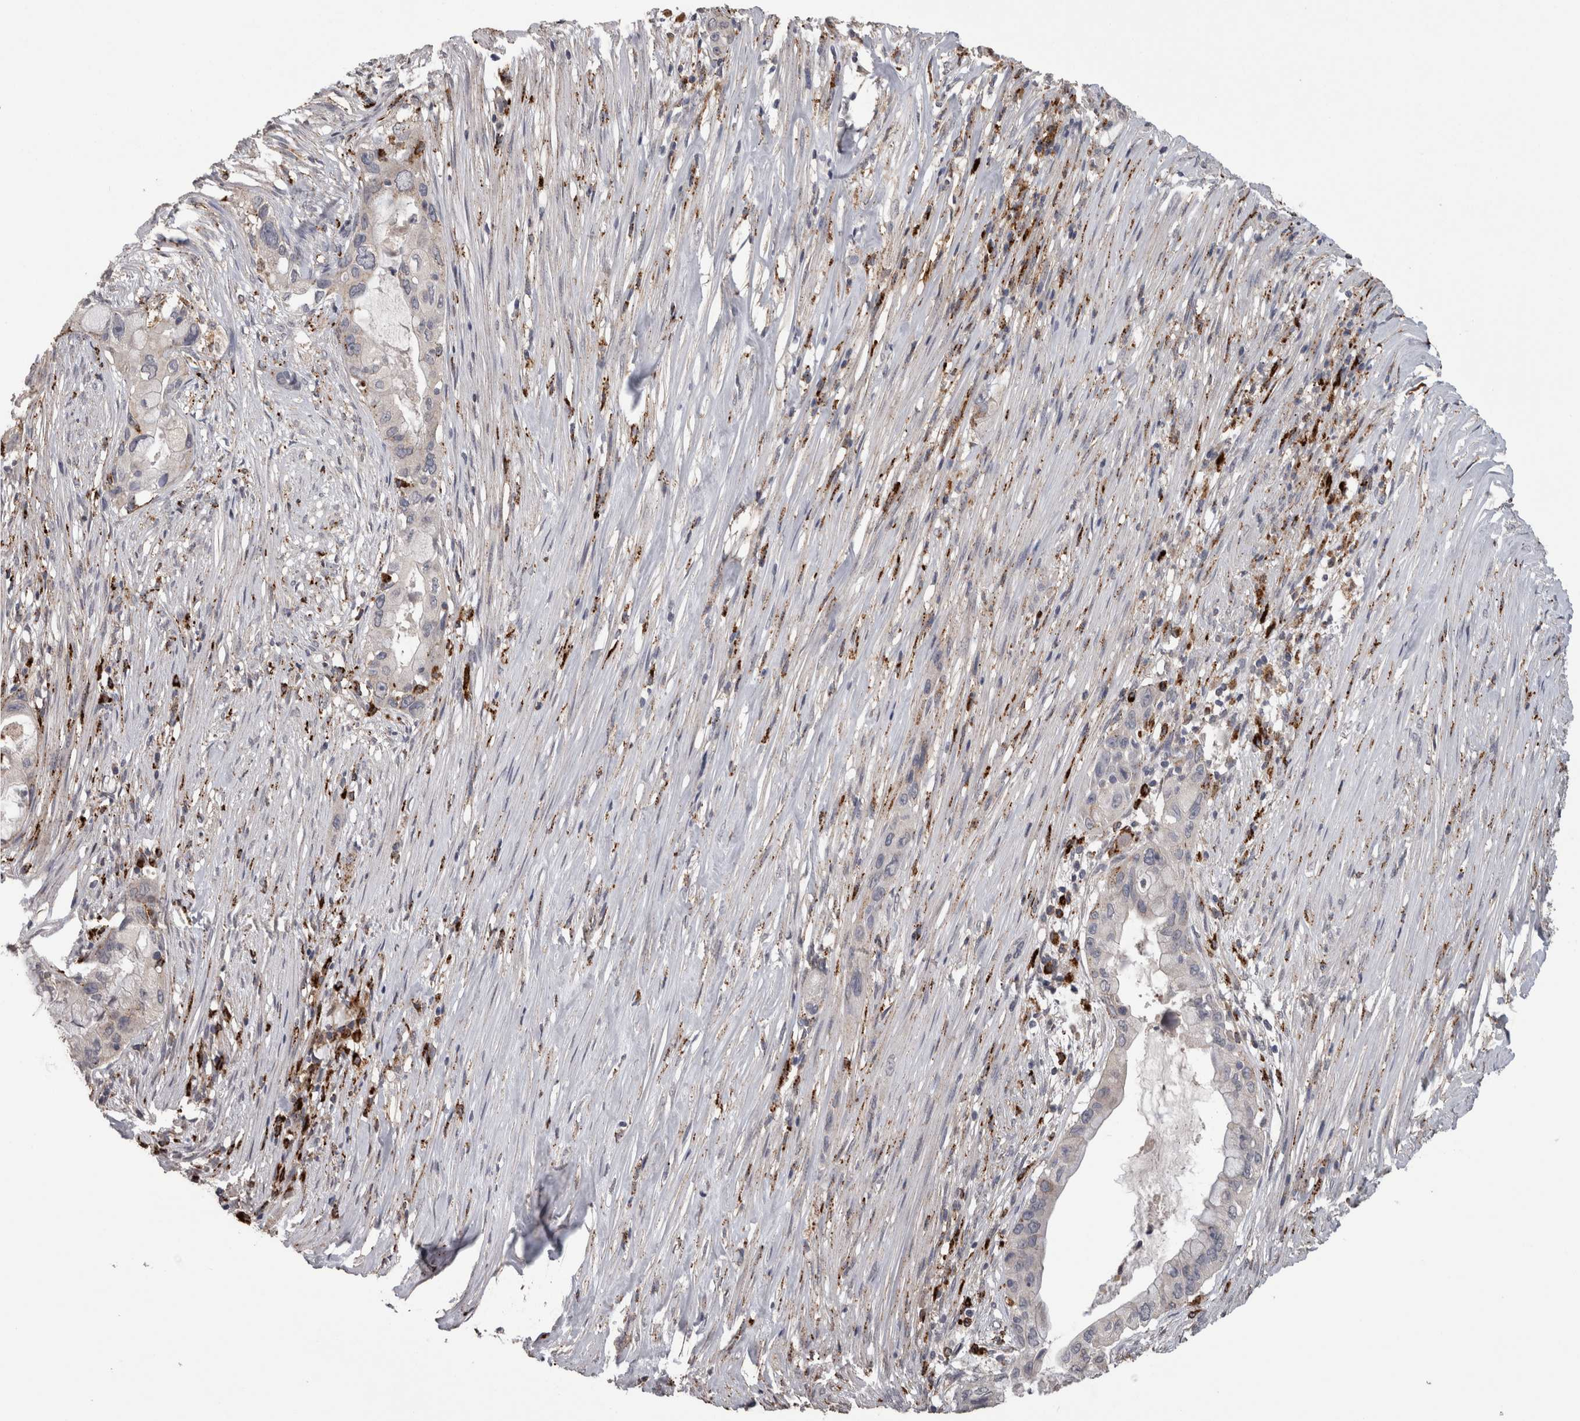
{"staining": {"intensity": "negative", "quantity": "none", "location": "none"}, "tissue": "pancreatic cancer", "cell_type": "Tumor cells", "image_type": "cancer", "snomed": [{"axis": "morphology", "description": "Adenocarcinoma, NOS"}, {"axis": "topography", "description": "Pancreas"}], "caption": "The image displays no significant staining in tumor cells of adenocarcinoma (pancreatic). Brightfield microscopy of immunohistochemistry stained with DAB (3,3'-diaminobenzidine) (brown) and hematoxylin (blue), captured at high magnification.", "gene": "CTSZ", "patient": {"sex": "male", "age": 53}}